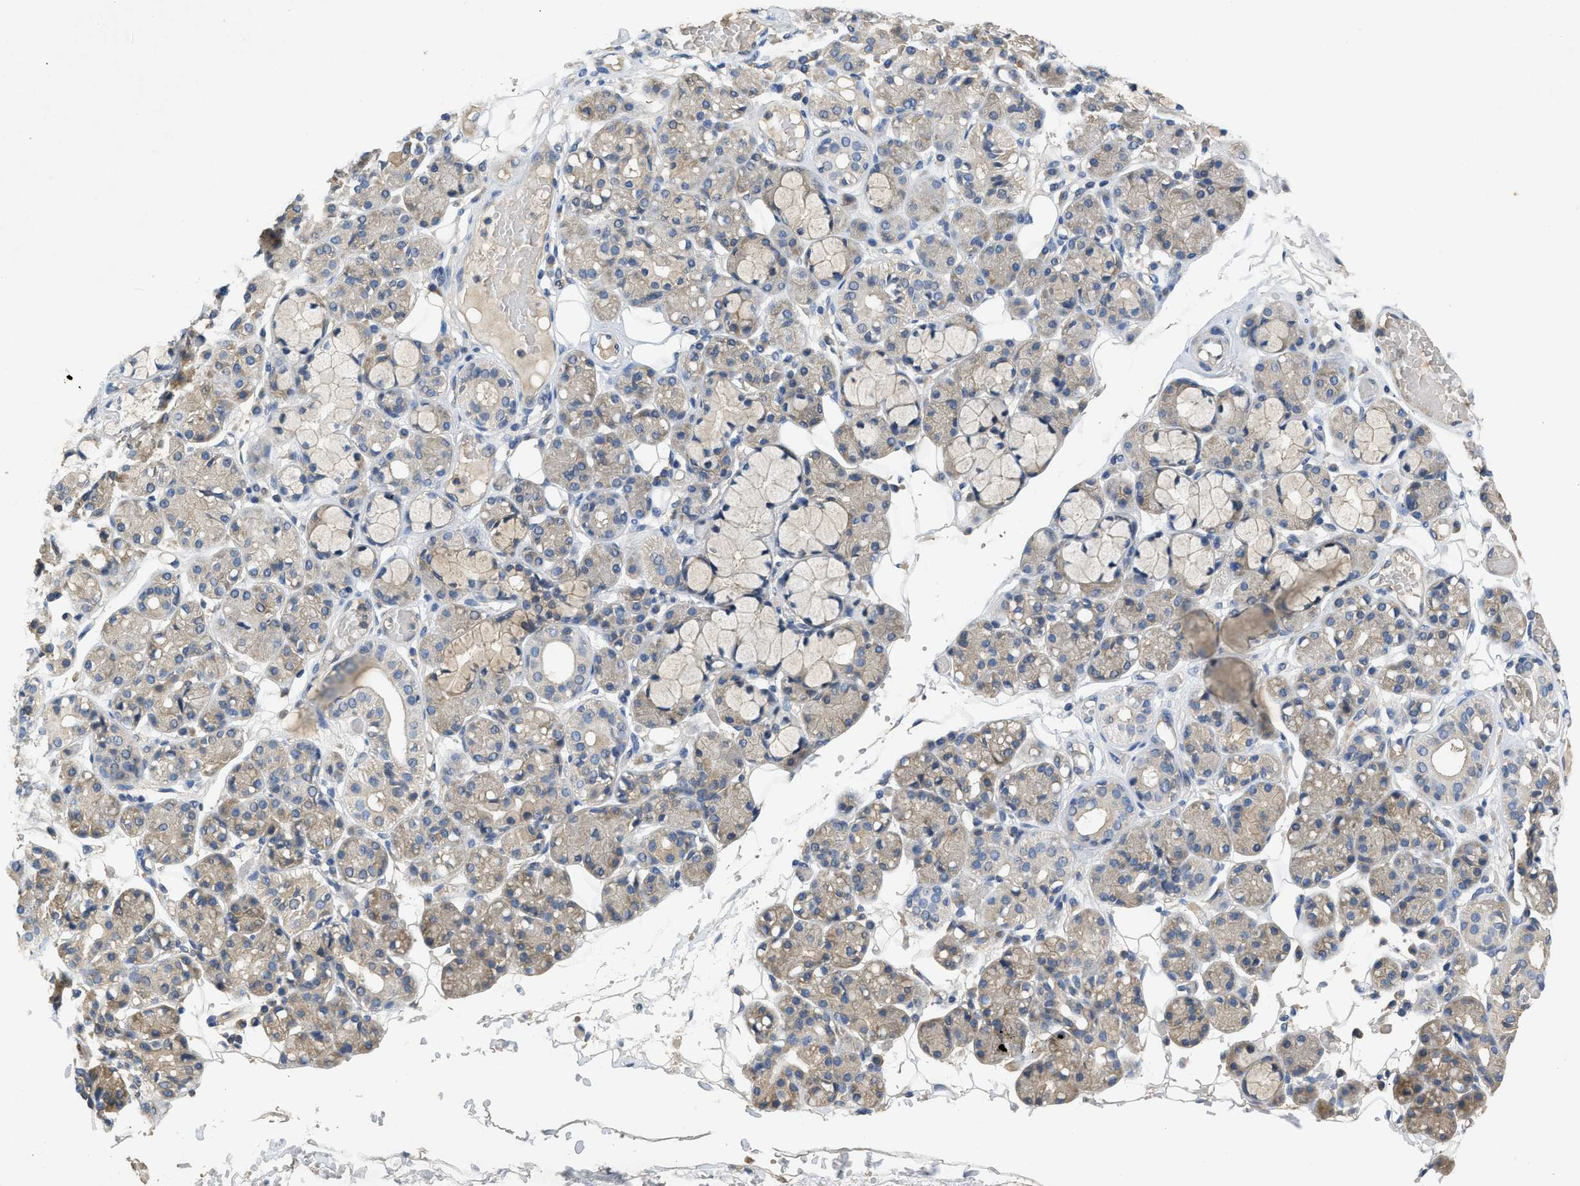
{"staining": {"intensity": "weak", "quantity": "<25%", "location": "cytoplasmic/membranous"}, "tissue": "salivary gland", "cell_type": "Glandular cells", "image_type": "normal", "snomed": [{"axis": "morphology", "description": "Normal tissue, NOS"}, {"axis": "topography", "description": "Salivary gland"}], "caption": "IHC photomicrograph of unremarkable salivary gland stained for a protein (brown), which demonstrates no expression in glandular cells.", "gene": "PPP3CA", "patient": {"sex": "male", "age": 63}}